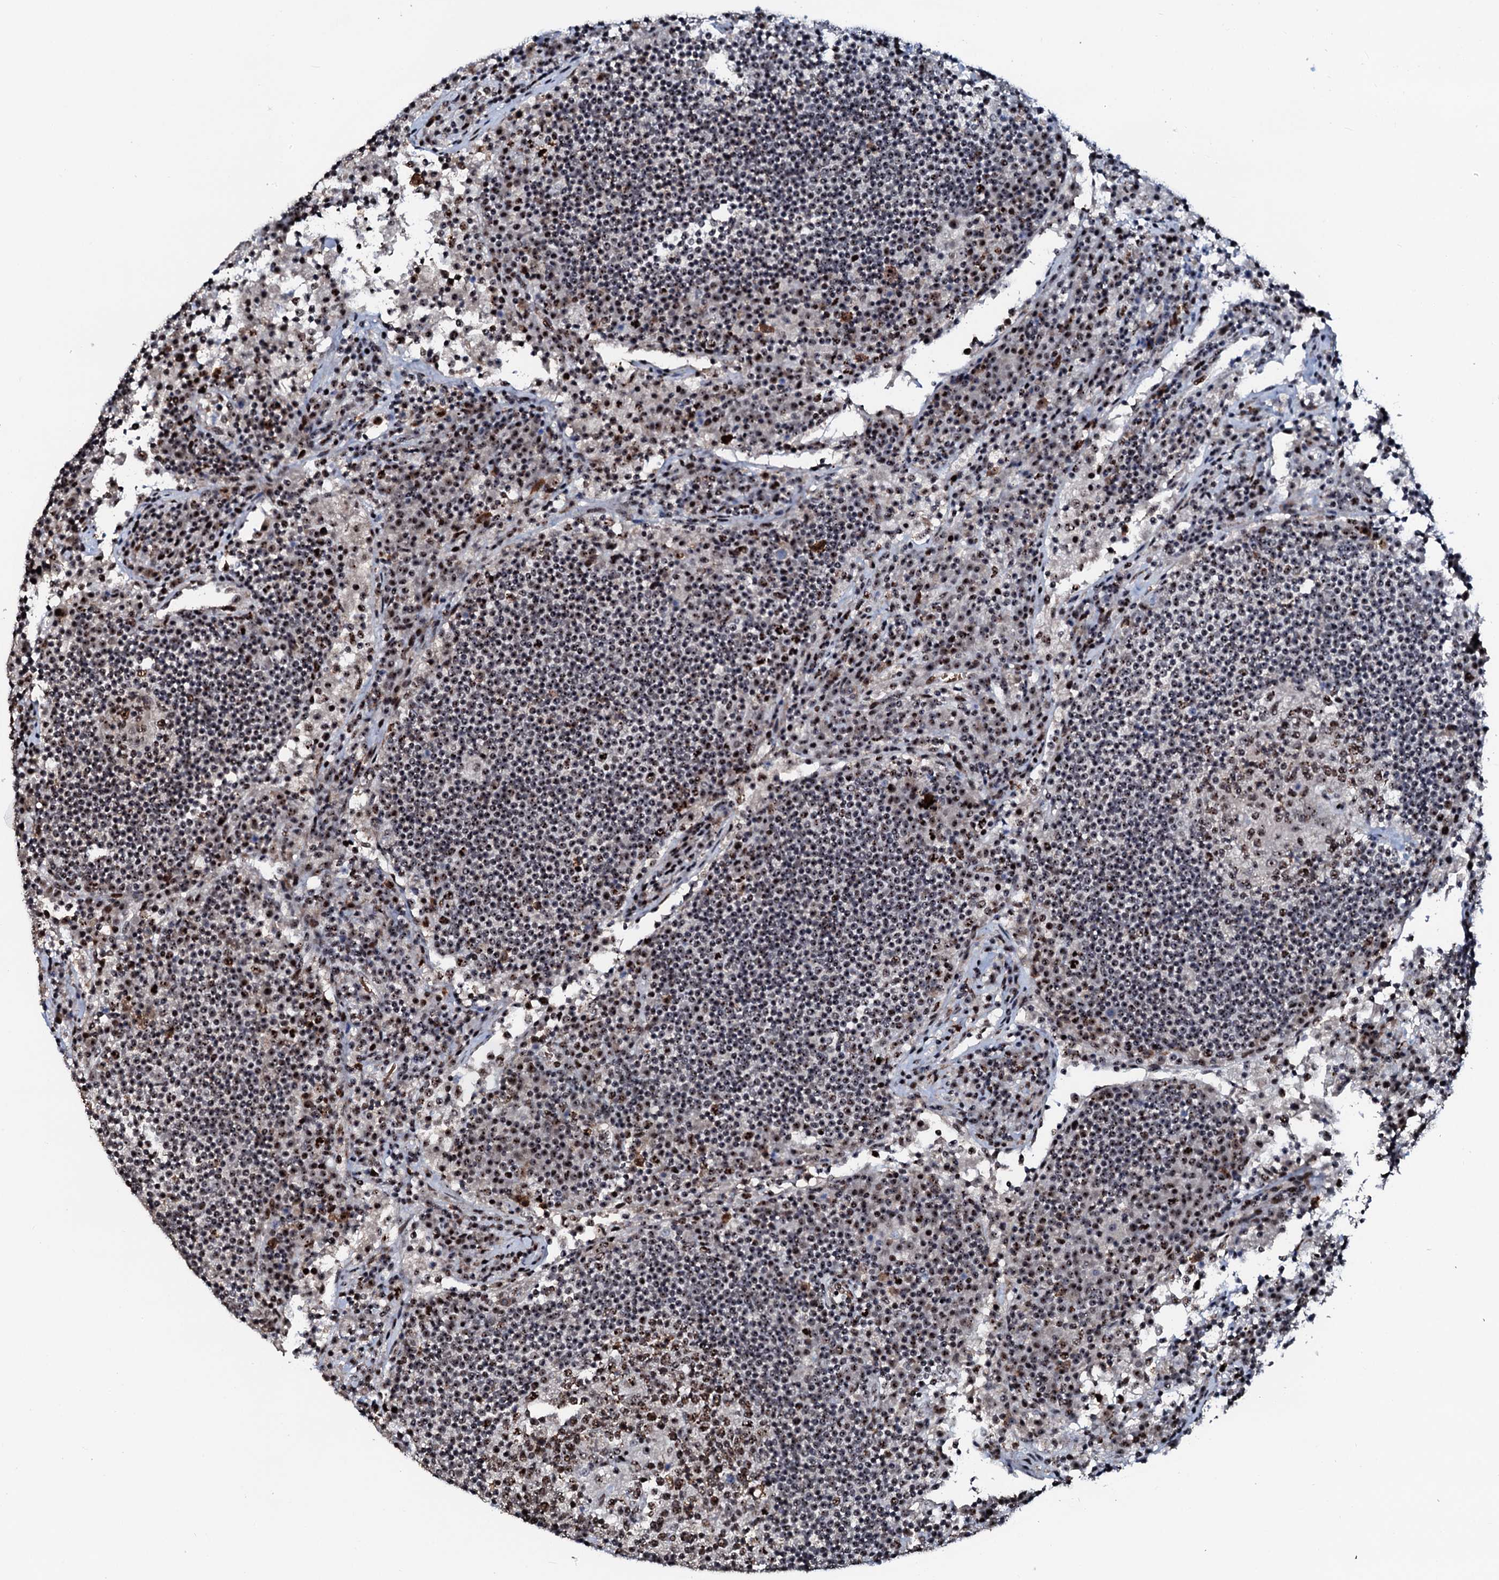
{"staining": {"intensity": "moderate", "quantity": ">75%", "location": "nuclear"}, "tissue": "lymph node", "cell_type": "Germinal center cells", "image_type": "normal", "snomed": [{"axis": "morphology", "description": "Normal tissue, NOS"}, {"axis": "topography", "description": "Lymph node"}], "caption": "Germinal center cells display medium levels of moderate nuclear staining in about >75% of cells in normal human lymph node.", "gene": "NEUROG3", "patient": {"sex": "female", "age": 53}}